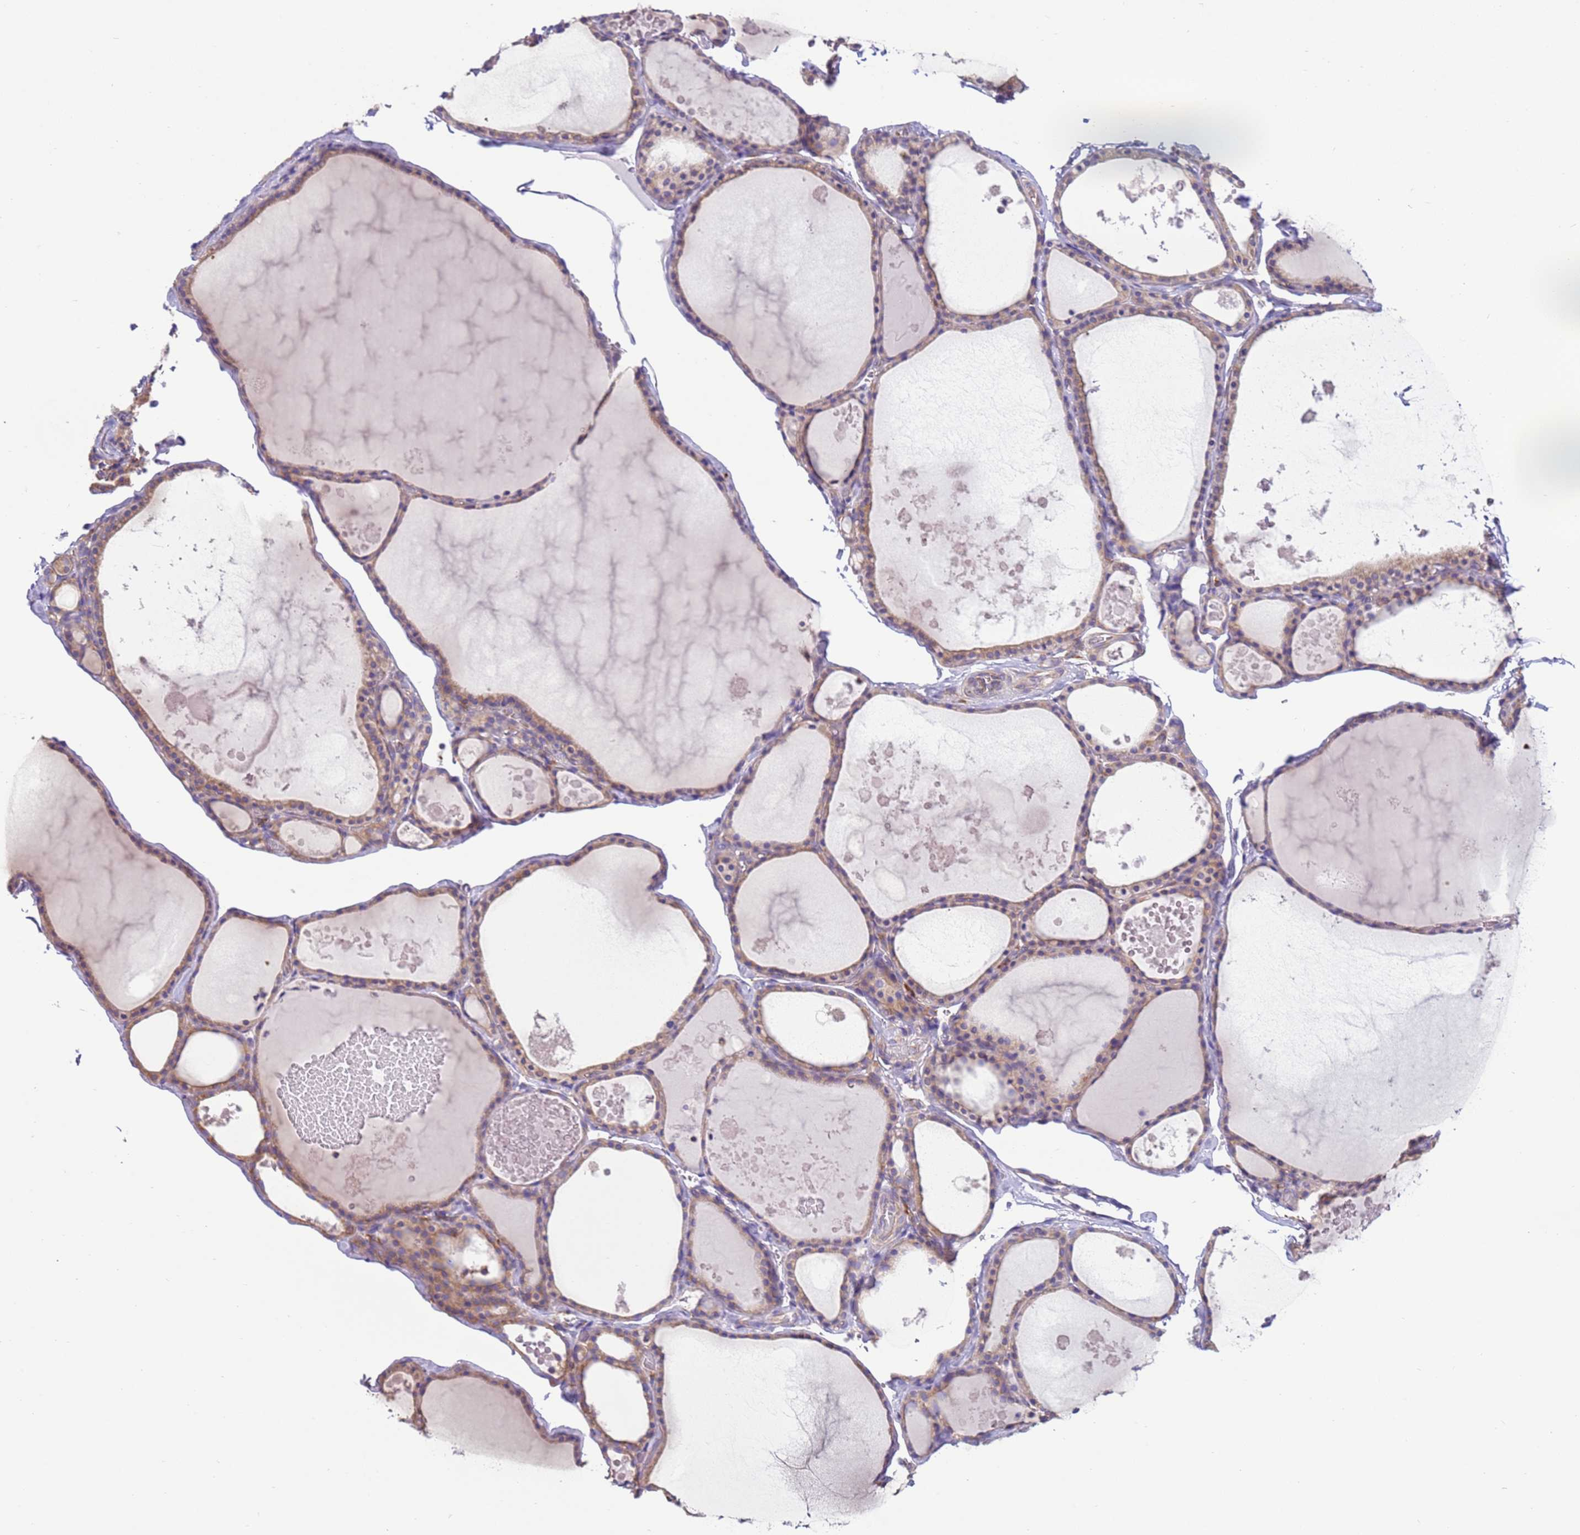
{"staining": {"intensity": "moderate", "quantity": ">75%", "location": "cytoplasmic/membranous"}, "tissue": "thyroid gland", "cell_type": "Glandular cells", "image_type": "normal", "snomed": [{"axis": "morphology", "description": "Normal tissue, NOS"}, {"axis": "topography", "description": "Thyroid gland"}], "caption": "Unremarkable thyroid gland demonstrates moderate cytoplasmic/membranous expression in about >75% of glandular cells, visualized by immunohistochemistry.", "gene": "VARS1", "patient": {"sex": "male", "age": 56}}